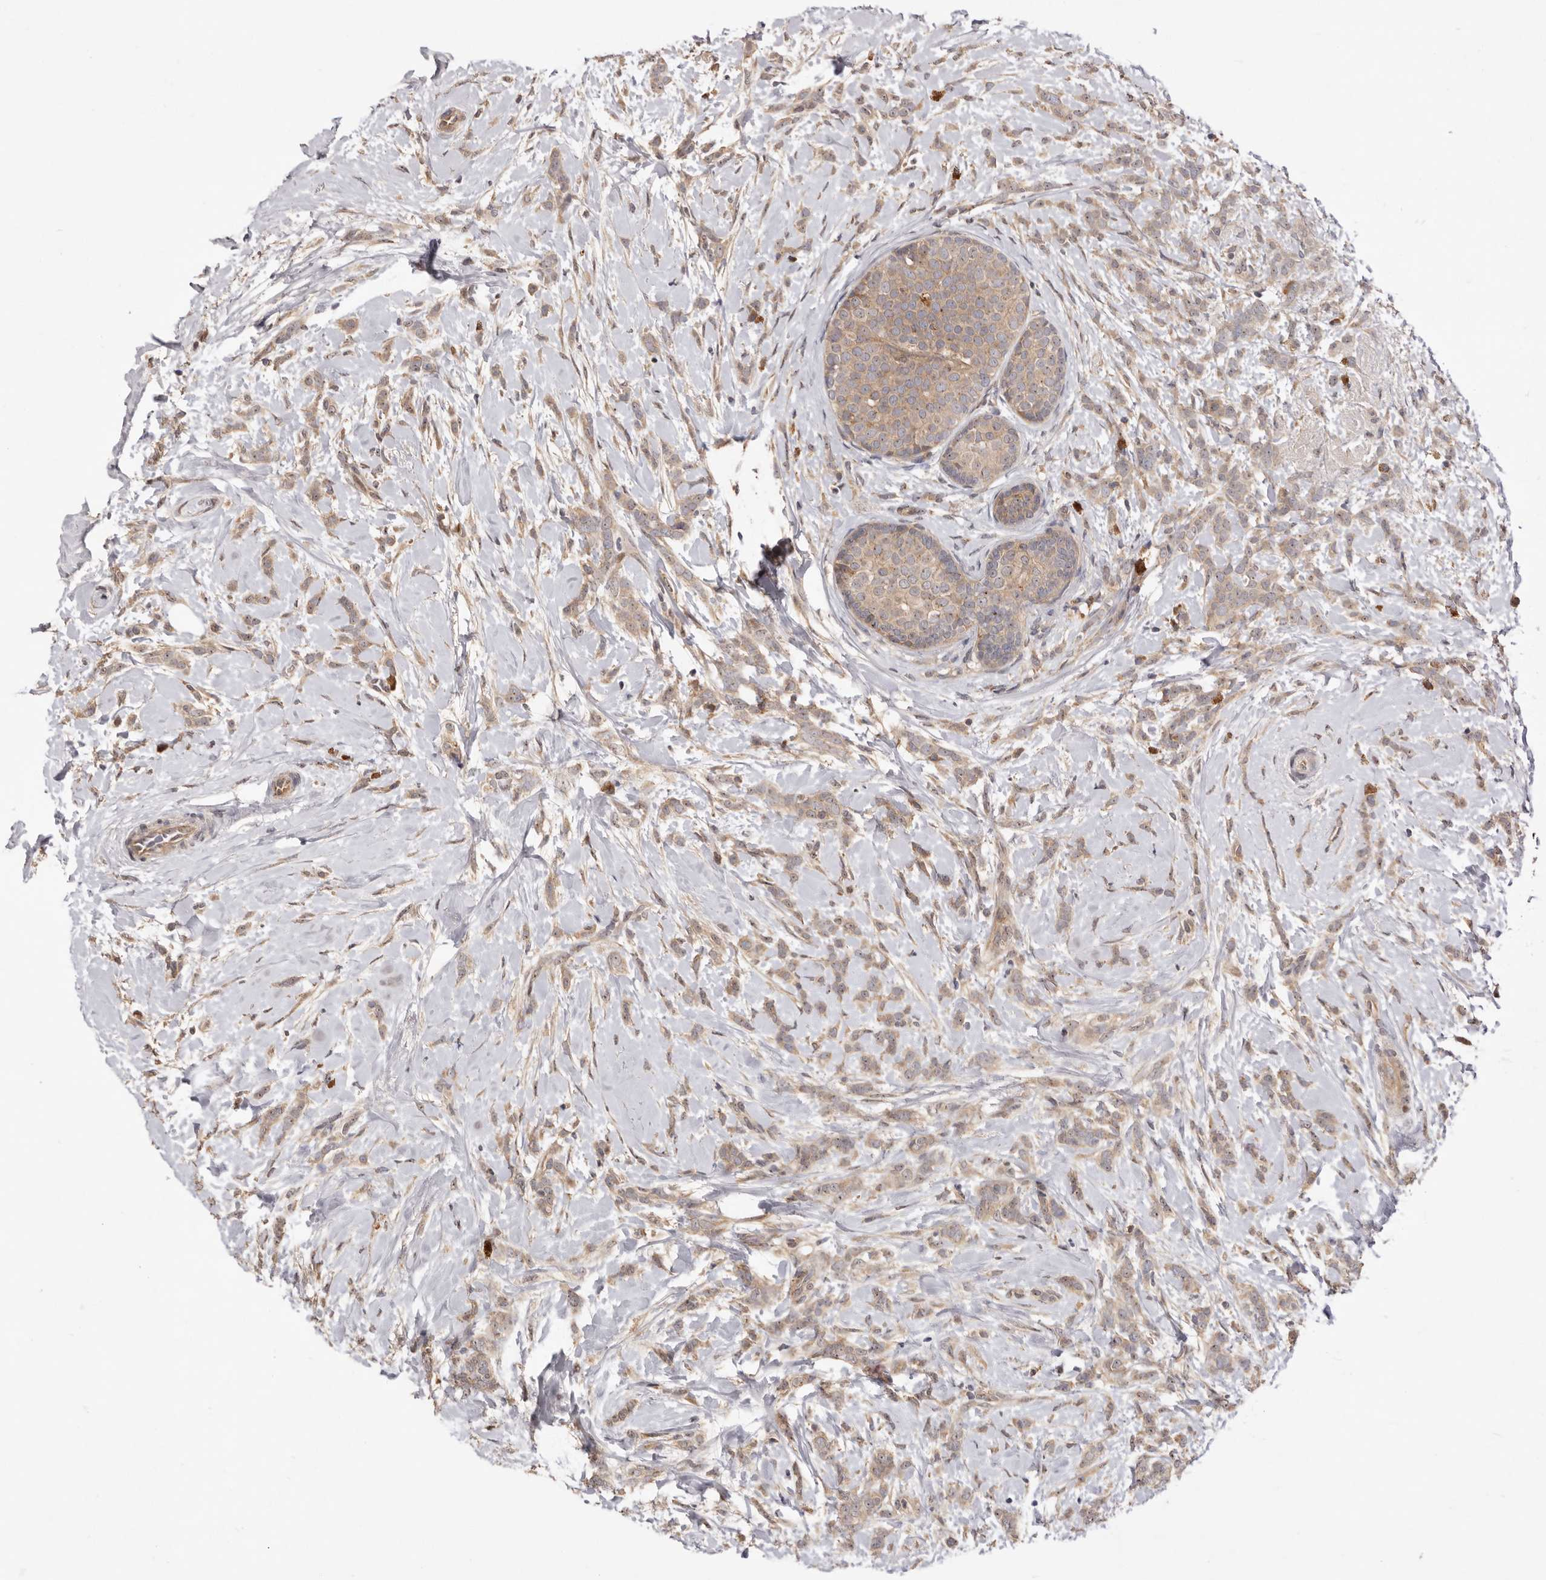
{"staining": {"intensity": "moderate", "quantity": ">75%", "location": "cytoplasmic/membranous,nuclear"}, "tissue": "breast cancer", "cell_type": "Tumor cells", "image_type": "cancer", "snomed": [{"axis": "morphology", "description": "Lobular carcinoma, in situ"}, {"axis": "morphology", "description": "Lobular carcinoma"}, {"axis": "topography", "description": "Breast"}], "caption": "A brown stain highlights moderate cytoplasmic/membranous and nuclear positivity of a protein in human breast cancer tumor cells.", "gene": "DOP1A", "patient": {"sex": "female", "age": 41}}